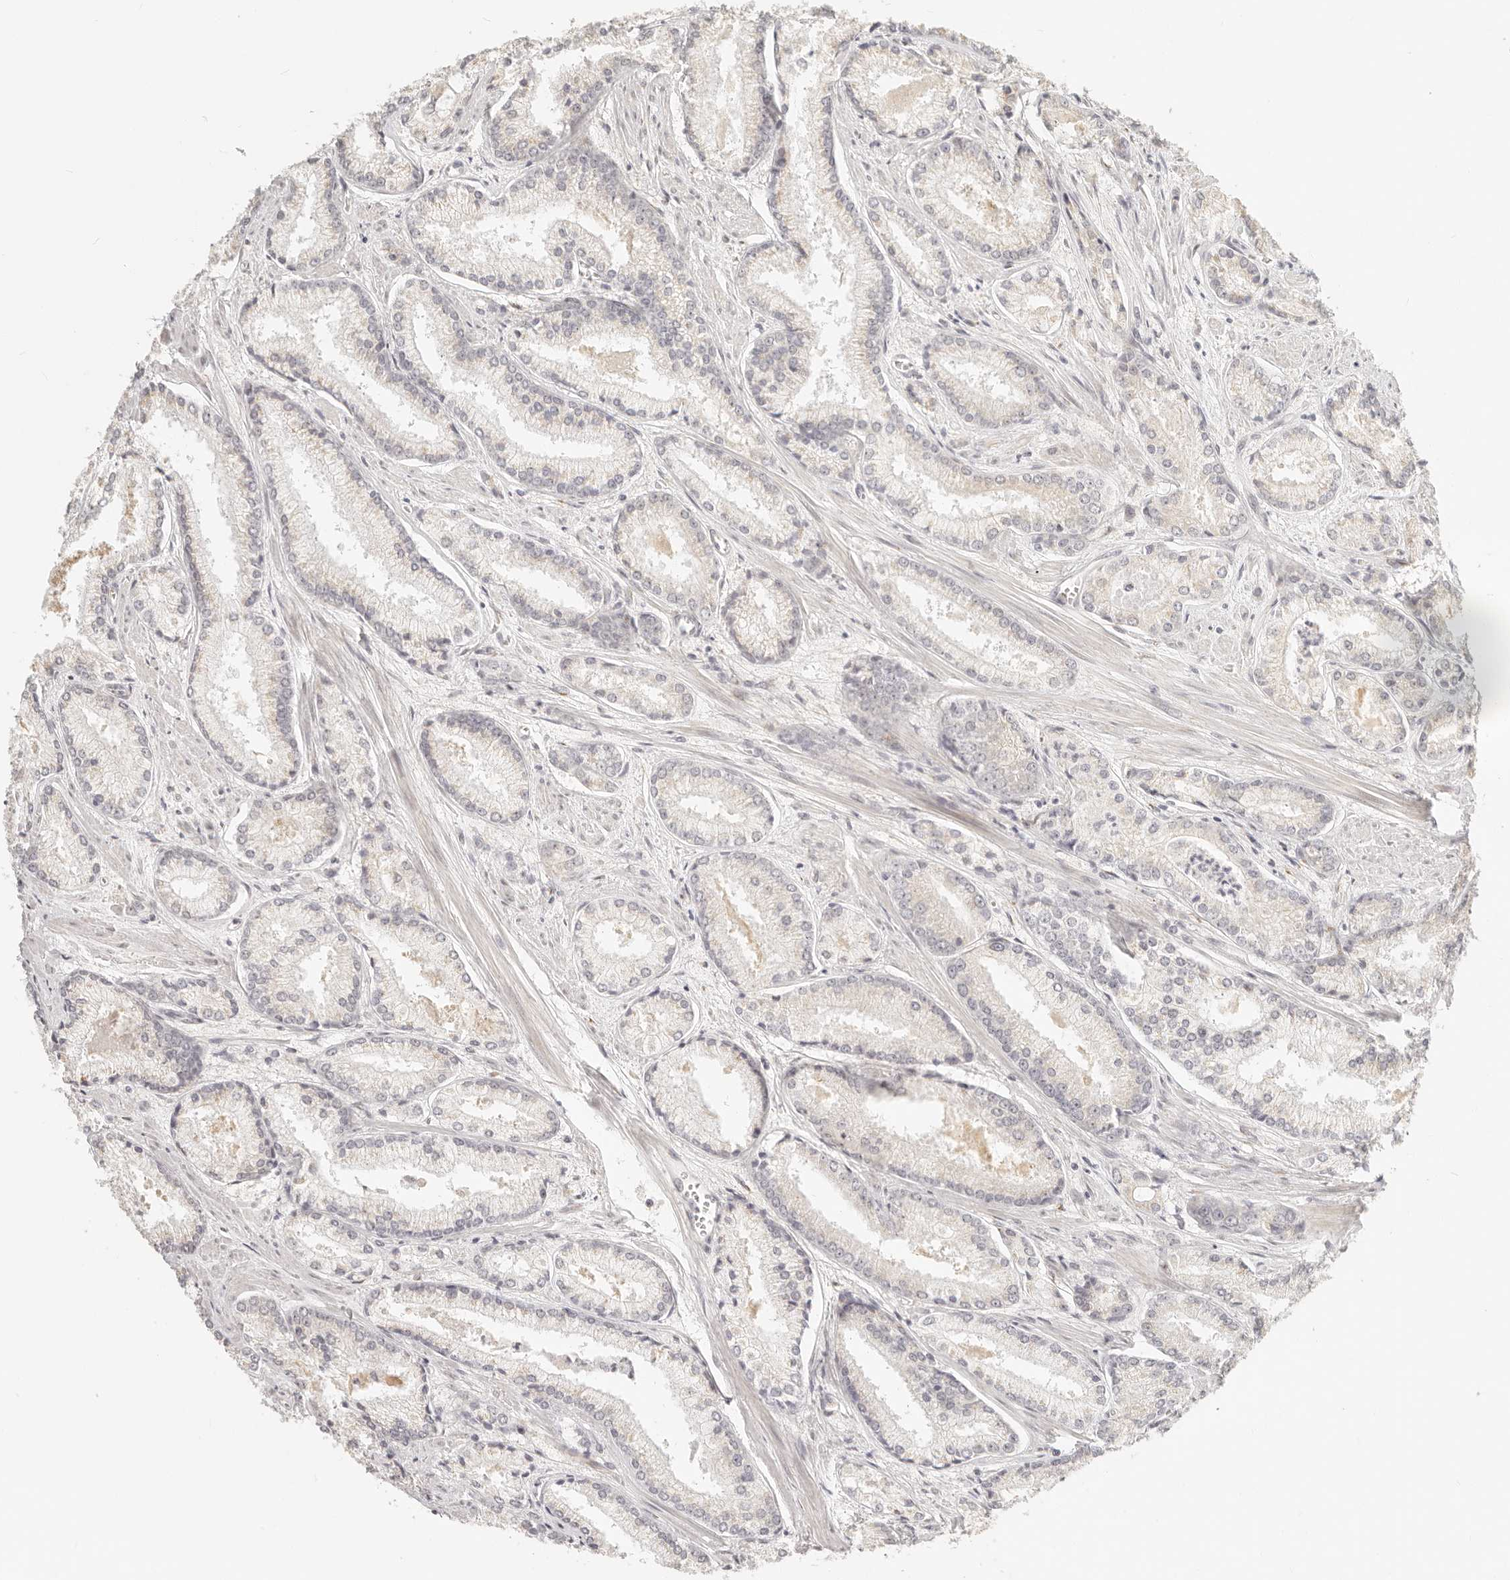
{"staining": {"intensity": "negative", "quantity": "none", "location": "none"}, "tissue": "prostate cancer", "cell_type": "Tumor cells", "image_type": "cancer", "snomed": [{"axis": "morphology", "description": "Adenocarcinoma, Low grade"}, {"axis": "topography", "description": "Prostate"}], "caption": "Immunohistochemical staining of prostate cancer shows no significant staining in tumor cells.", "gene": "FAM20B", "patient": {"sex": "male", "age": 54}}